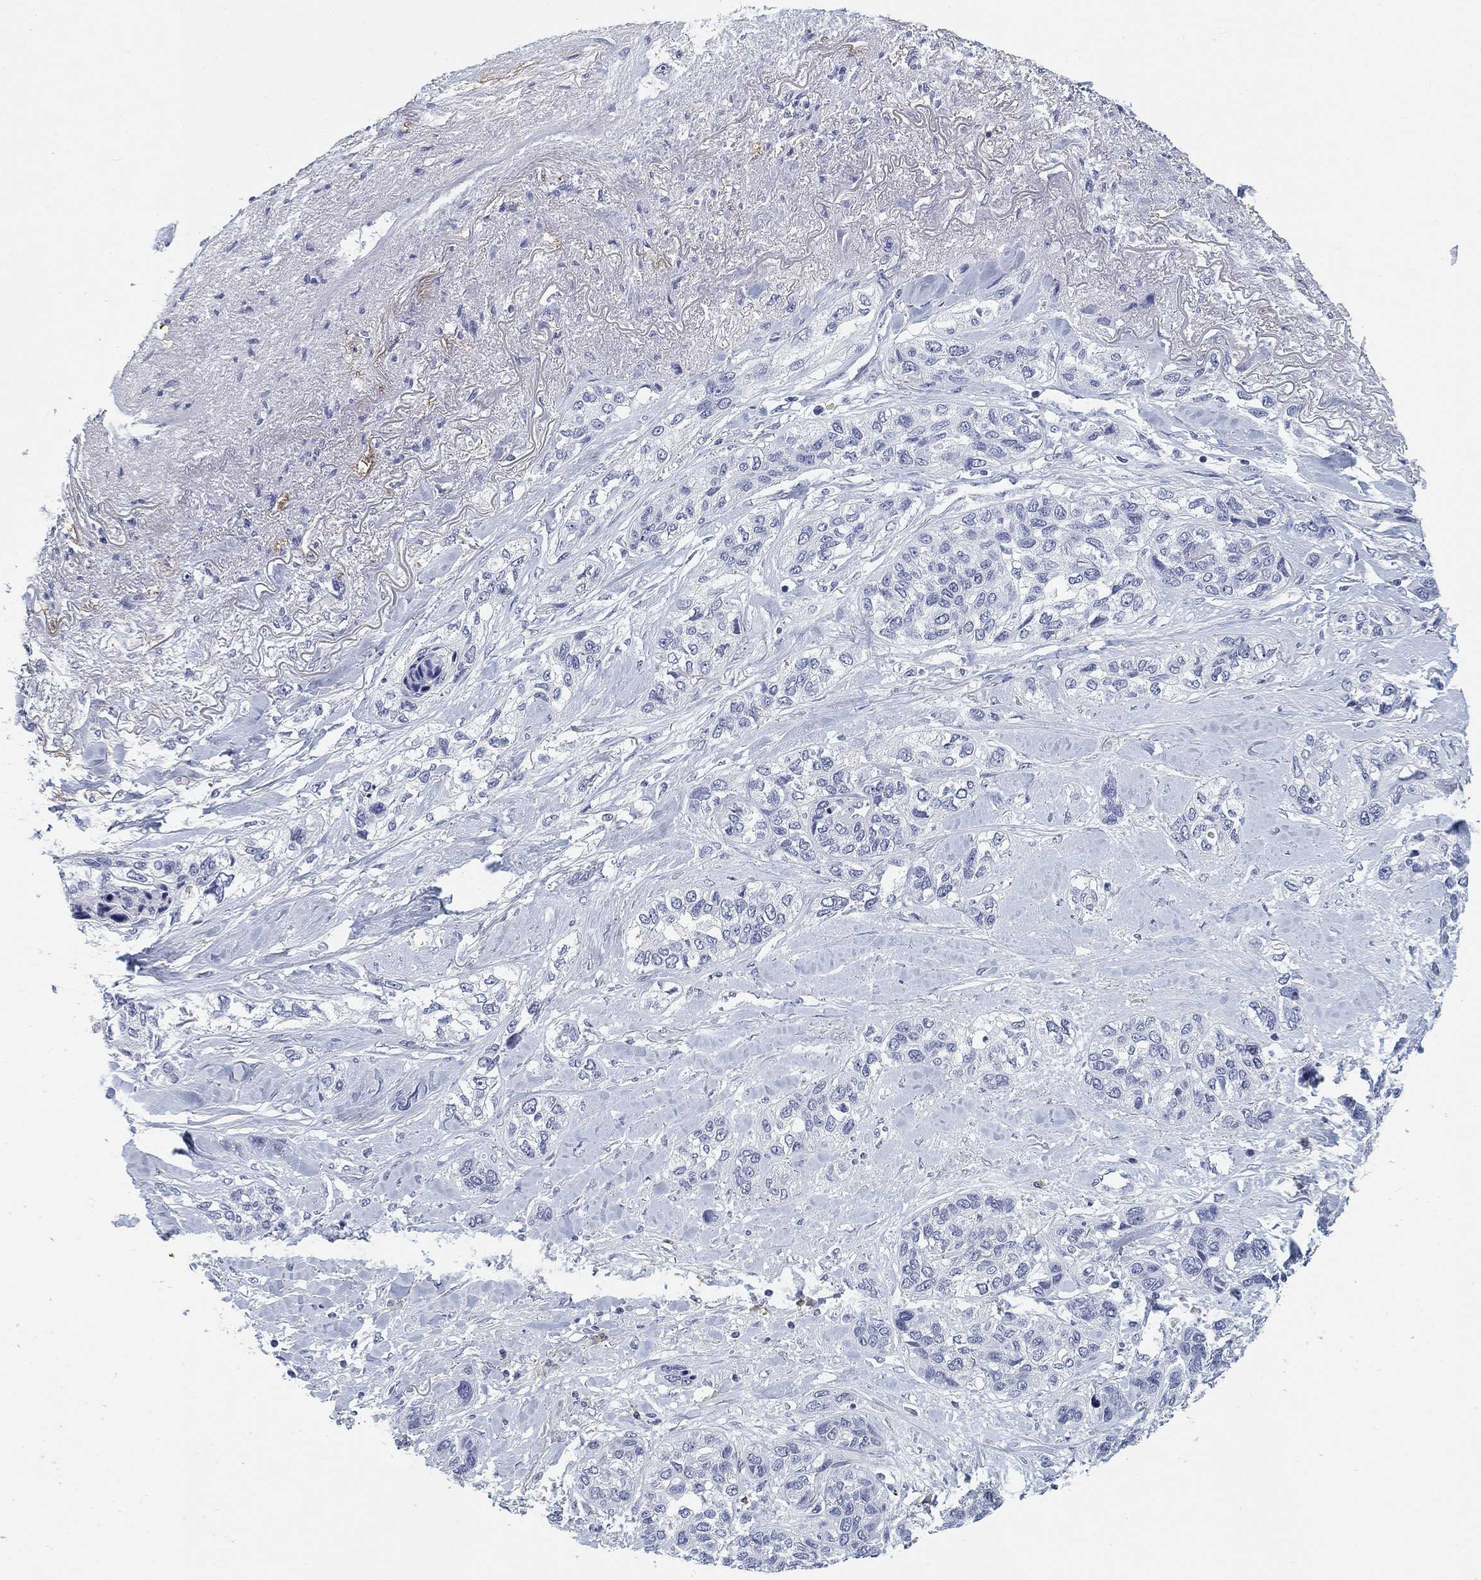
{"staining": {"intensity": "negative", "quantity": "none", "location": "none"}, "tissue": "lung cancer", "cell_type": "Tumor cells", "image_type": "cancer", "snomed": [{"axis": "morphology", "description": "Squamous cell carcinoma, NOS"}, {"axis": "topography", "description": "Lung"}], "caption": "An immunohistochemistry histopathology image of squamous cell carcinoma (lung) is shown. There is no staining in tumor cells of squamous cell carcinoma (lung).", "gene": "SLC2A5", "patient": {"sex": "female", "age": 70}}